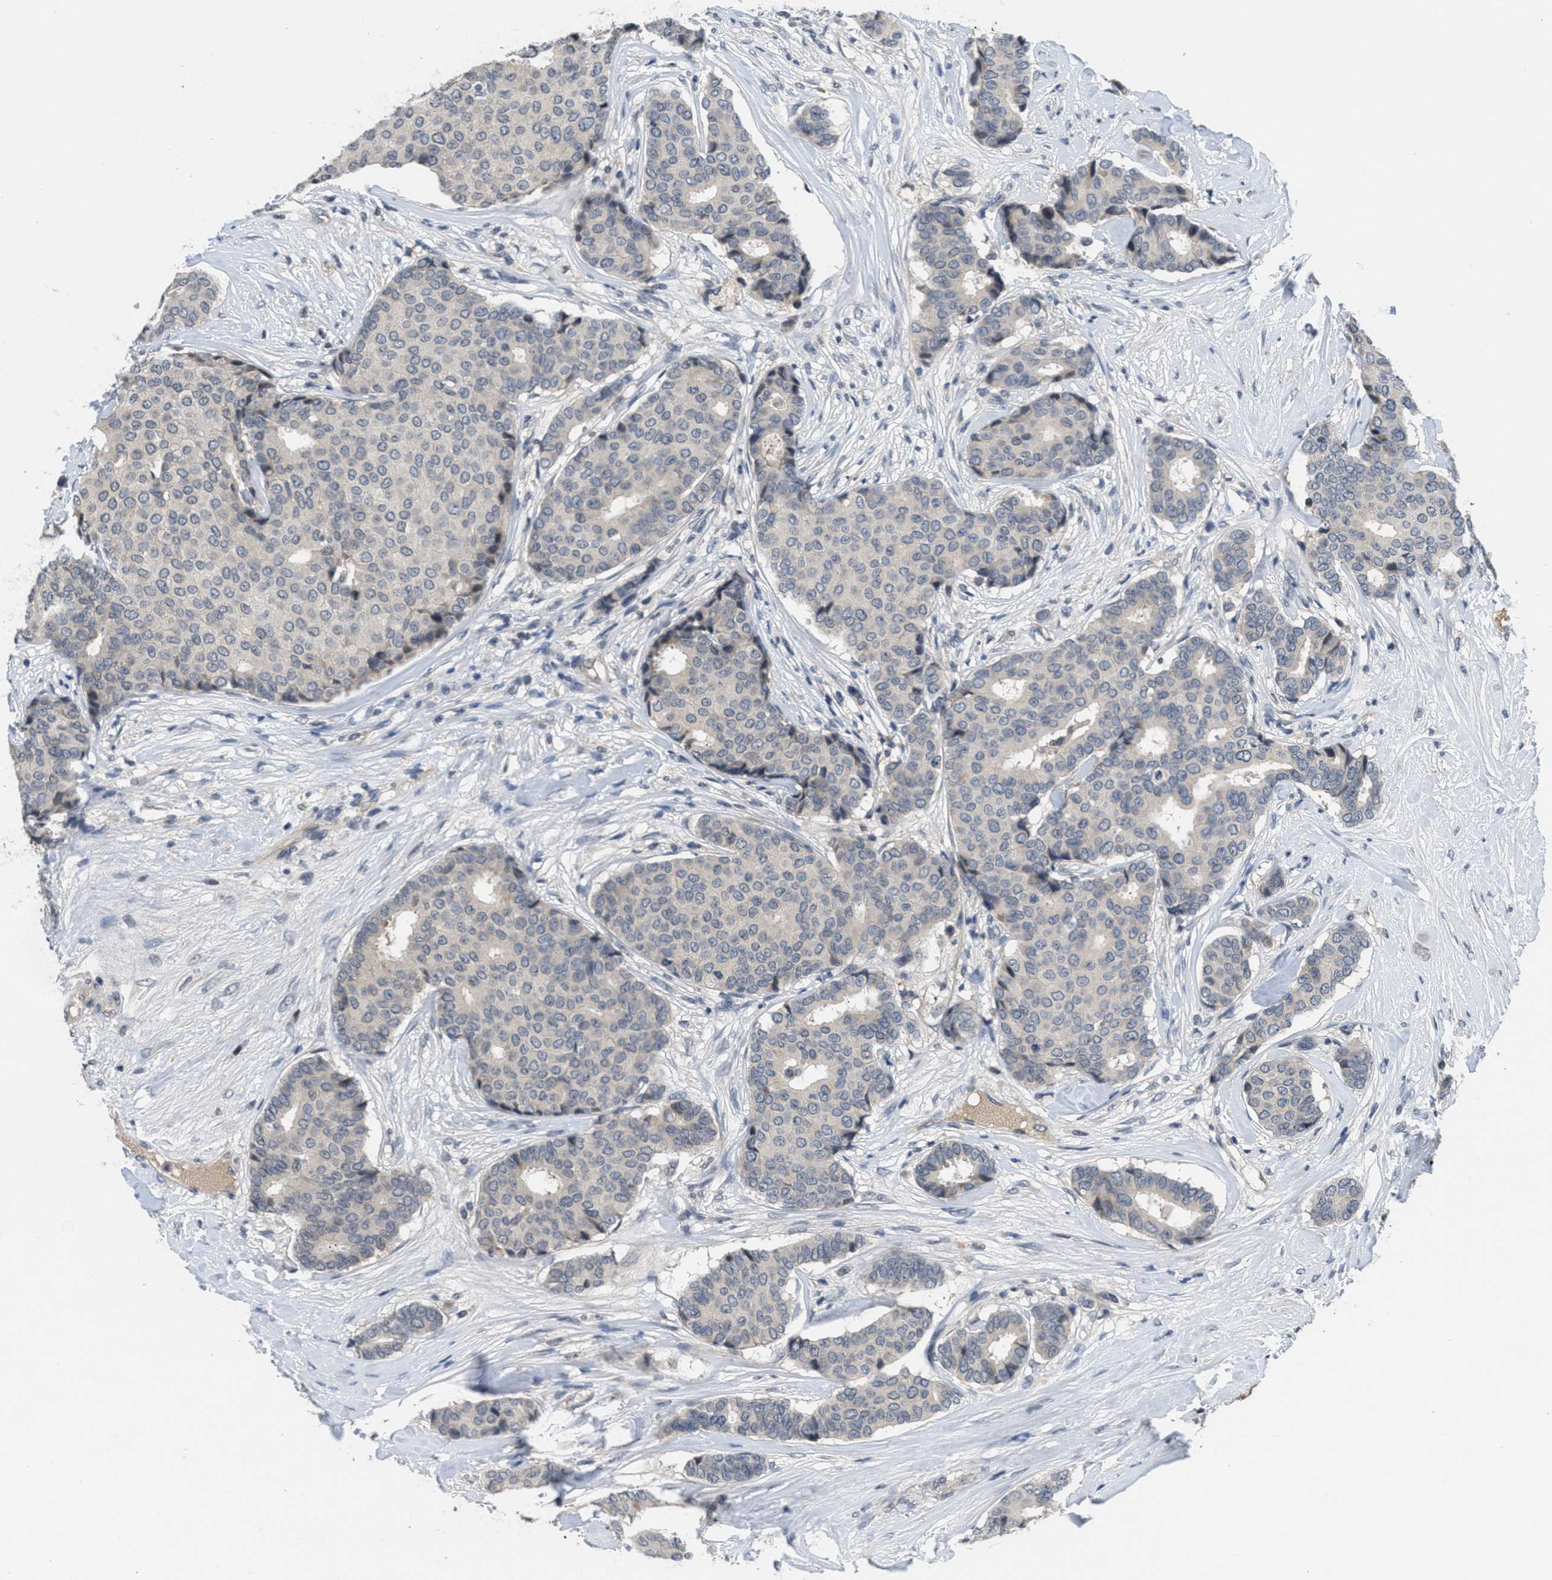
{"staining": {"intensity": "negative", "quantity": "none", "location": "none"}, "tissue": "breast cancer", "cell_type": "Tumor cells", "image_type": "cancer", "snomed": [{"axis": "morphology", "description": "Duct carcinoma"}, {"axis": "topography", "description": "Breast"}], "caption": "DAB immunohistochemical staining of human breast invasive ductal carcinoma reveals no significant positivity in tumor cells.", "gene": "ANGPT1", "patient": {"sex": "female", "age": 75}}